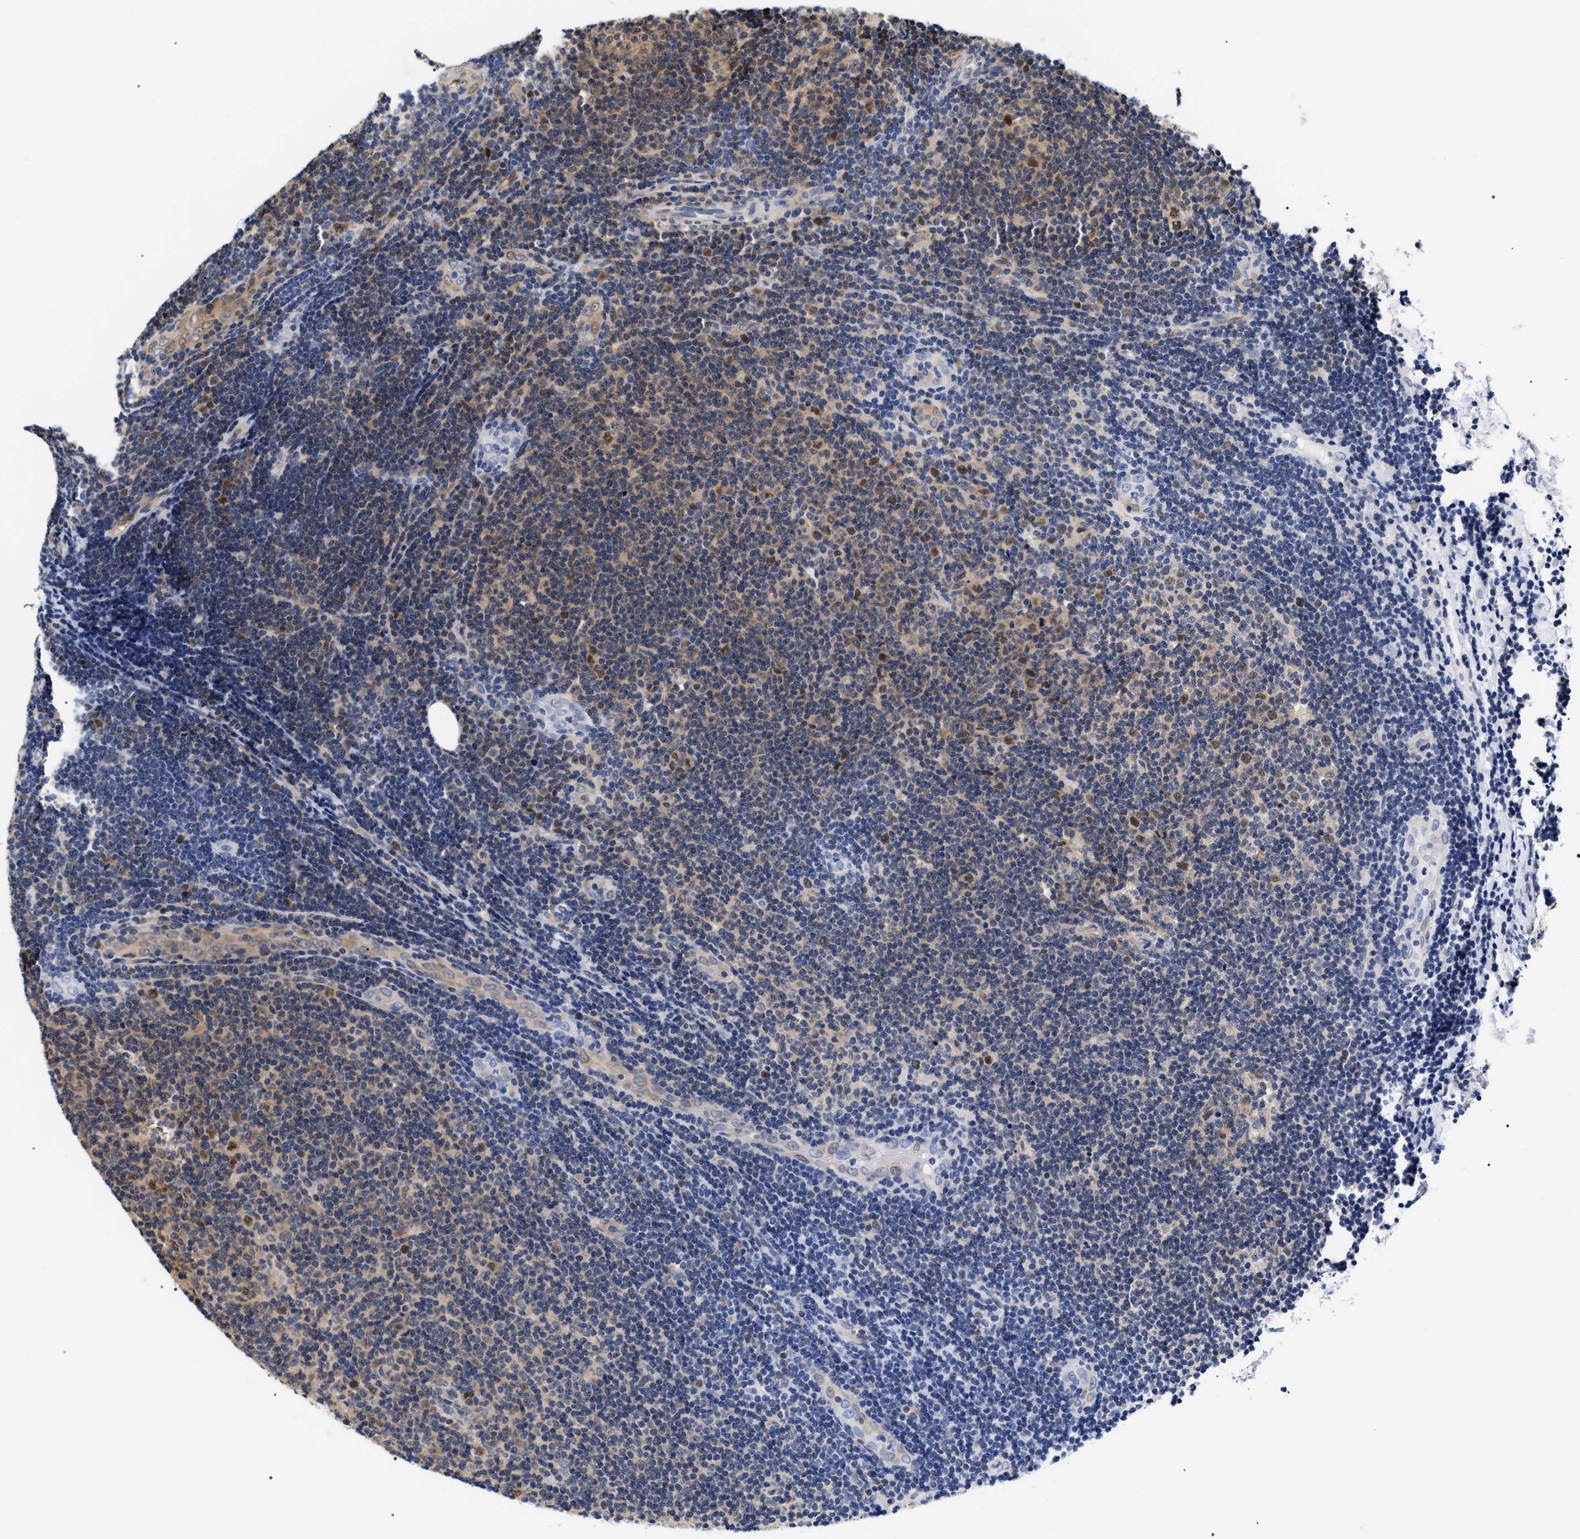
{"staining": {"intensity": "weak", "quantity": "25%-75%", "location": "cytoplasmic/membranous,nuclear"}, "tissue": "lymphoma", "cell_type": "Tumor cells", "image_type": "cancer", "snomed": [{"axis": "morphology", "description": "Malignant lymphoma, non-Hodgkin's type, Low grade"}, {"axis": "topography", "description": "Lymph node"}], "caption": "Human low-grade malignant lymphoma, non-Hodgkin's type stained with a protein marker reveals weak staining in tumor cells.", "gene": "BAG6", "patient": {"sex": "male", "age": 83}}